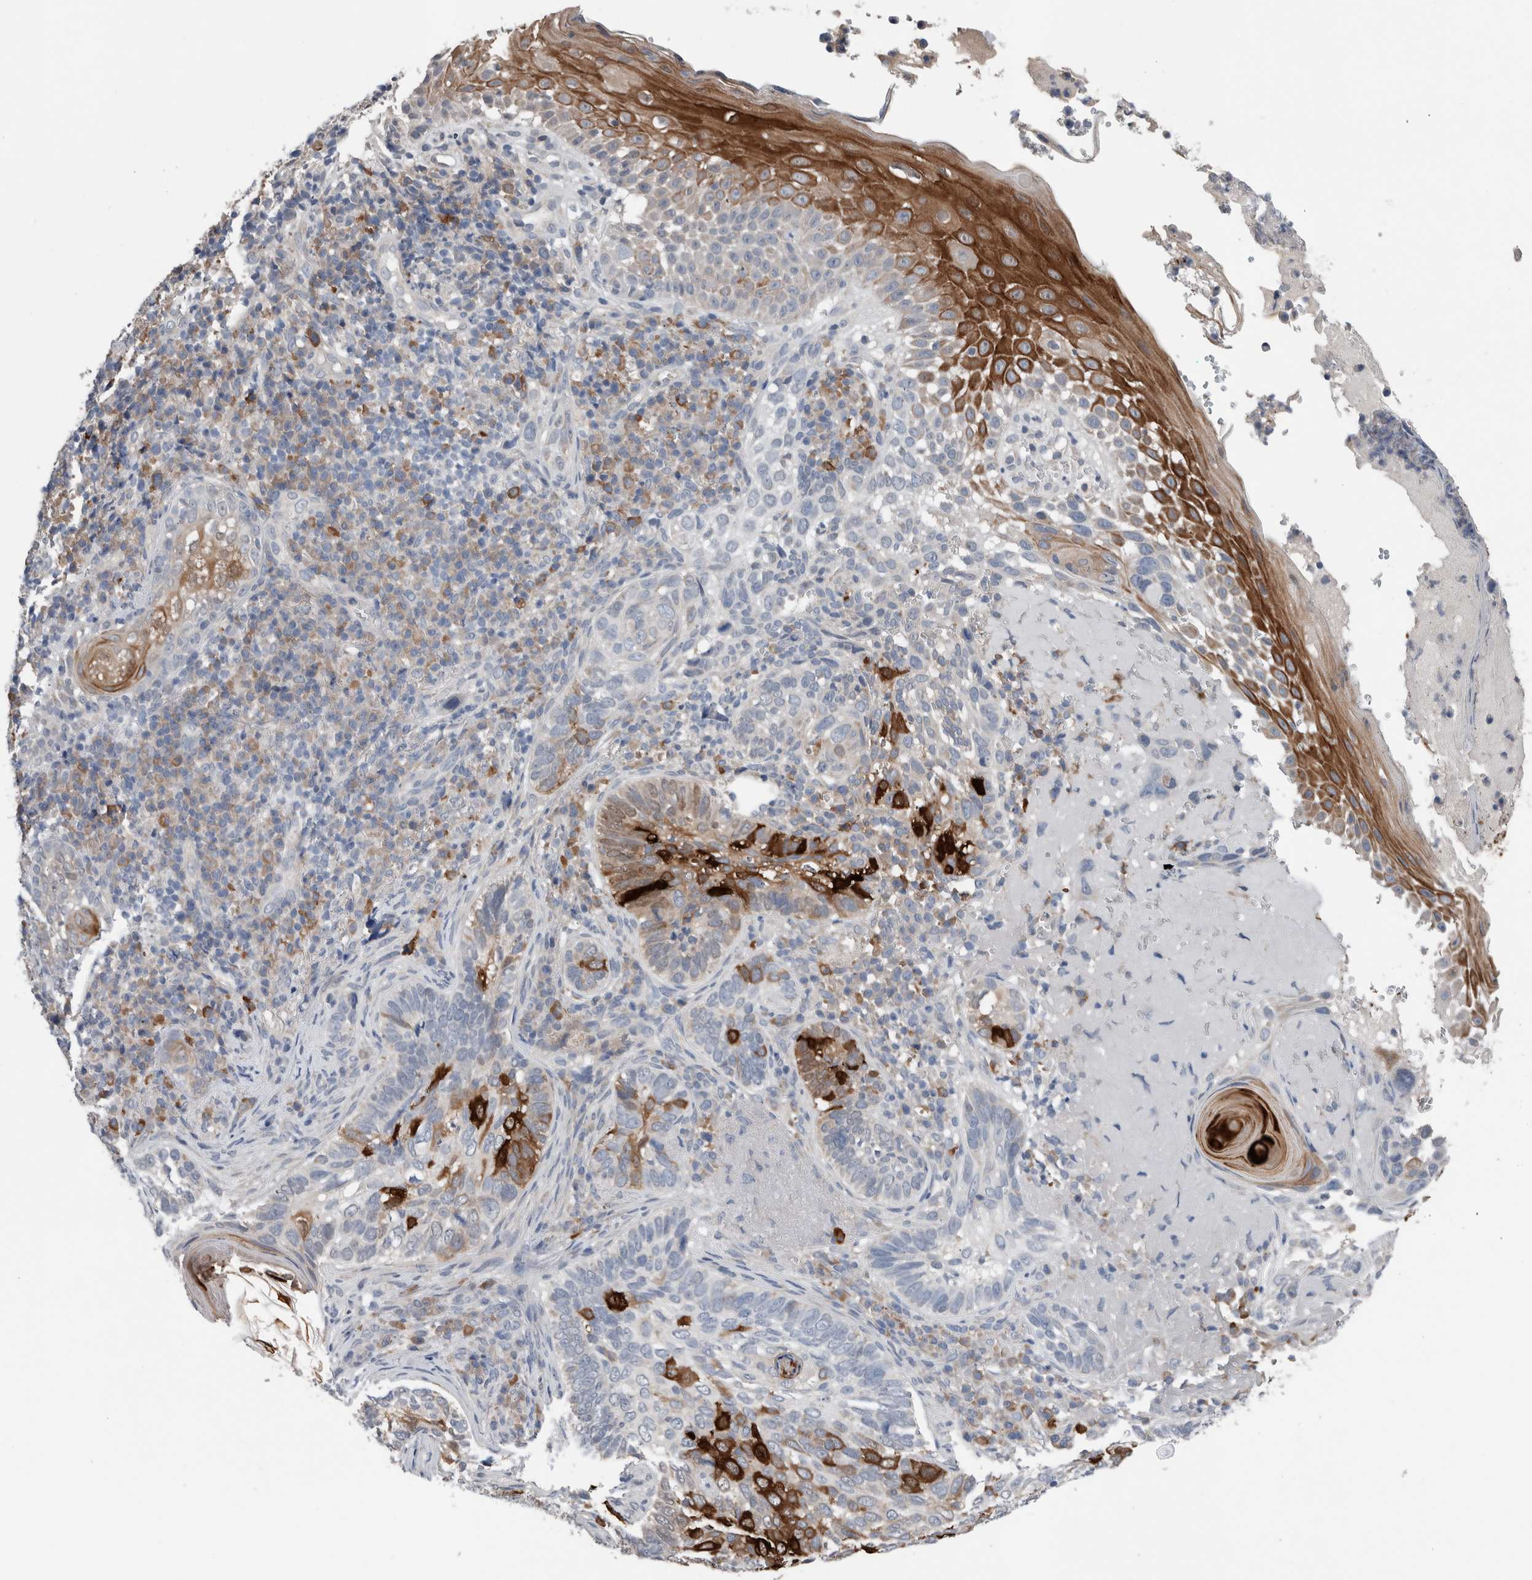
{"staining": {"intensity": "strong", "quantity": "<25%", "location": "cytoplasmic/membranous"}, "tissue": "skin cancer", "cell_type": "Tumor cells", "image_type": "cancer", "snomed": [{"axis": "morphology", "description": "Basal cell carcinoma"}, {"axis": "topography", "description": "Skin"}], "caption": "Basal cell carcinoma (skin) was stained to show a protein in brown. There is medium levels of strong cytoplasmic/membranous expression in about <25% of tumor cells.", "gene": "CRNN", "patient": {"sex": "female", "age": 89}}